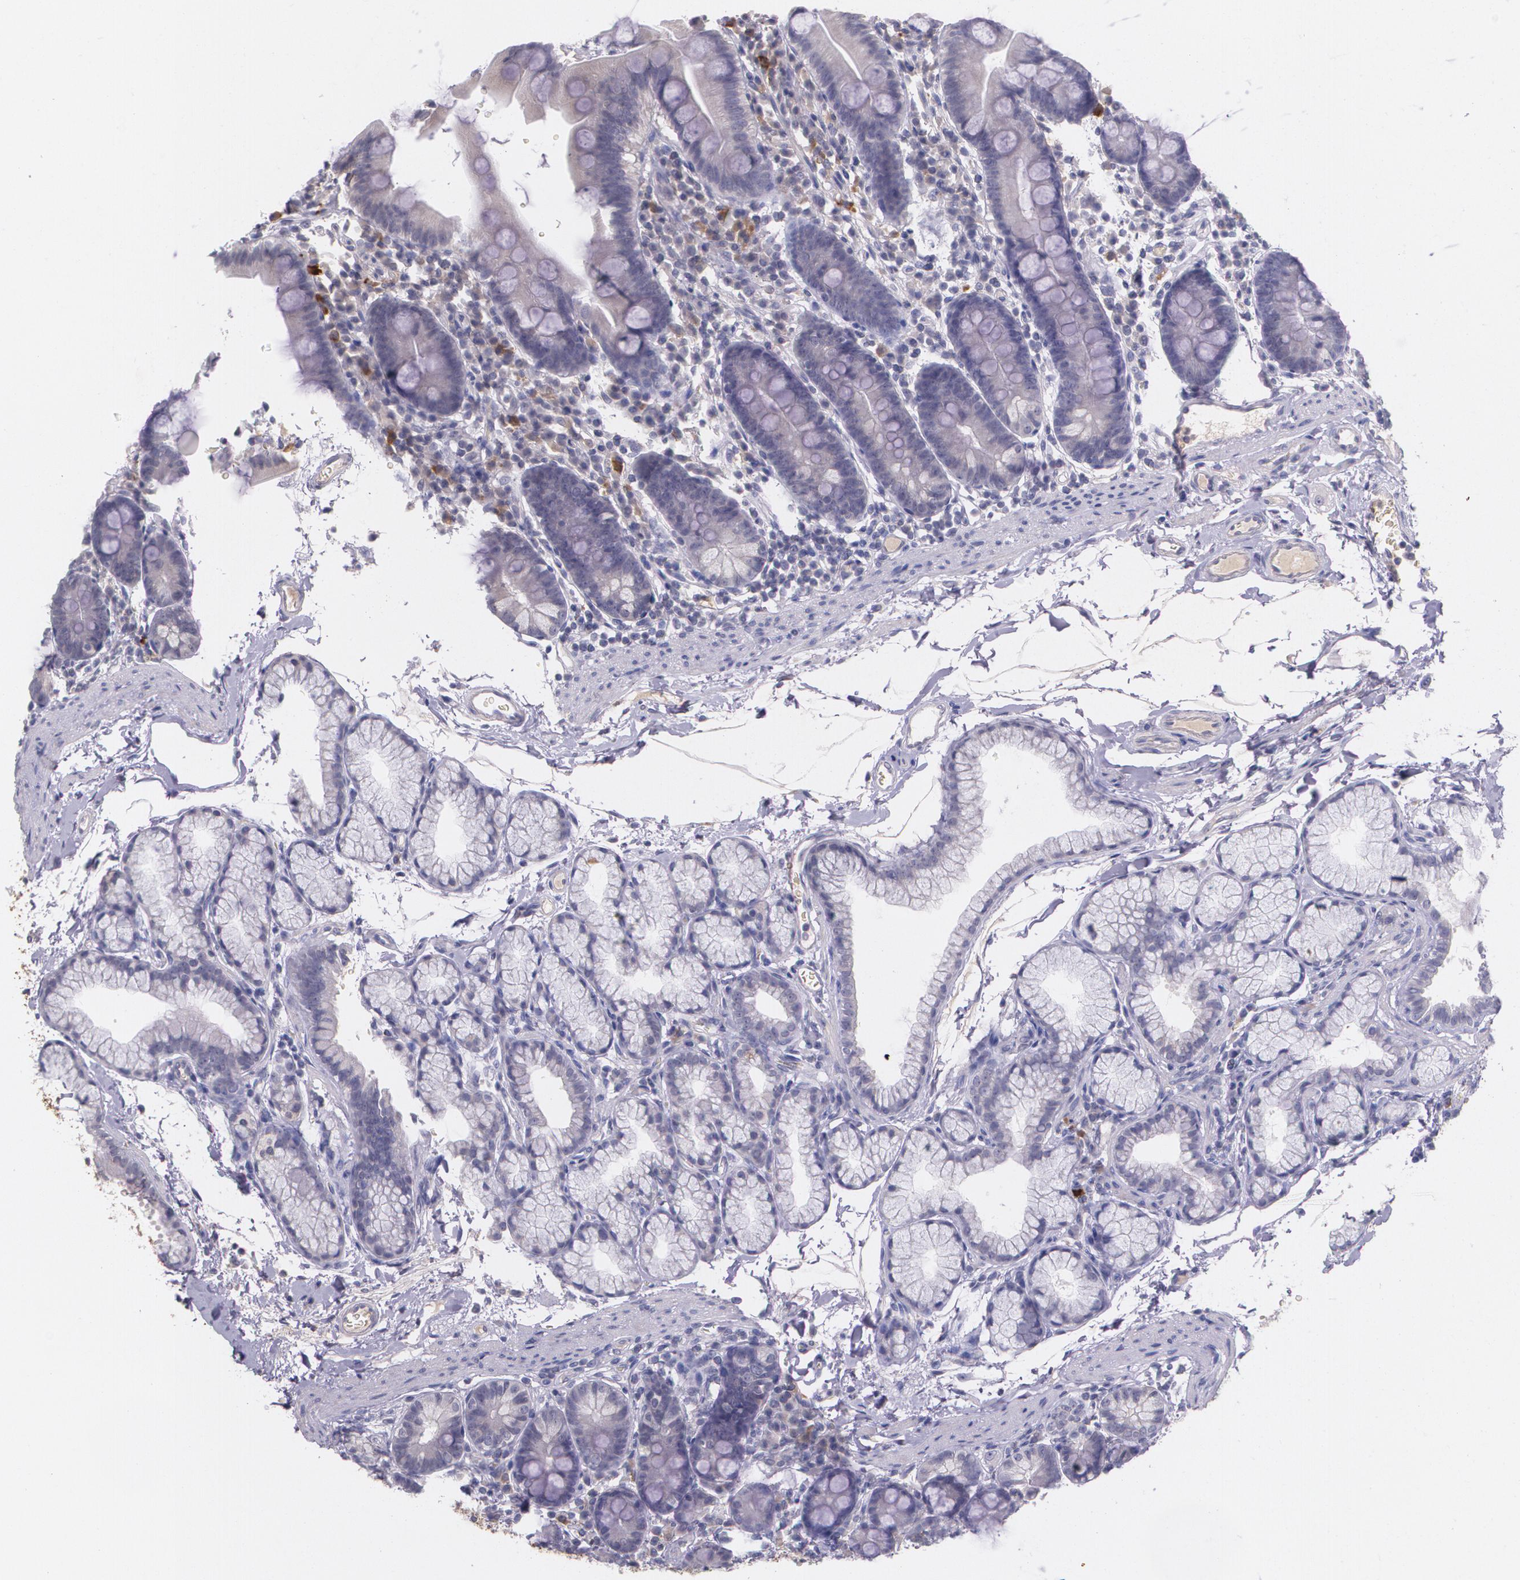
{"staining": {"intensity": "negative", "quantity": "none", "location": "none"}, "tissue": "duodenum", "cell_type": "Glandular cells", "image_type": "normal", "snomed": [{"axis": "morphology", "description": "Normal tissue, NOS"}, {"axis": "topography", "description": "Duodenum"}], "caption": "Glandular cells are negative for protein expression in unremarkable human duodenum. (Brightfield microscopy of DAB immunohistochemistry at high magnification).", "gene": "TM4SF1", "patient": {"sex": "male", "age": 50}}